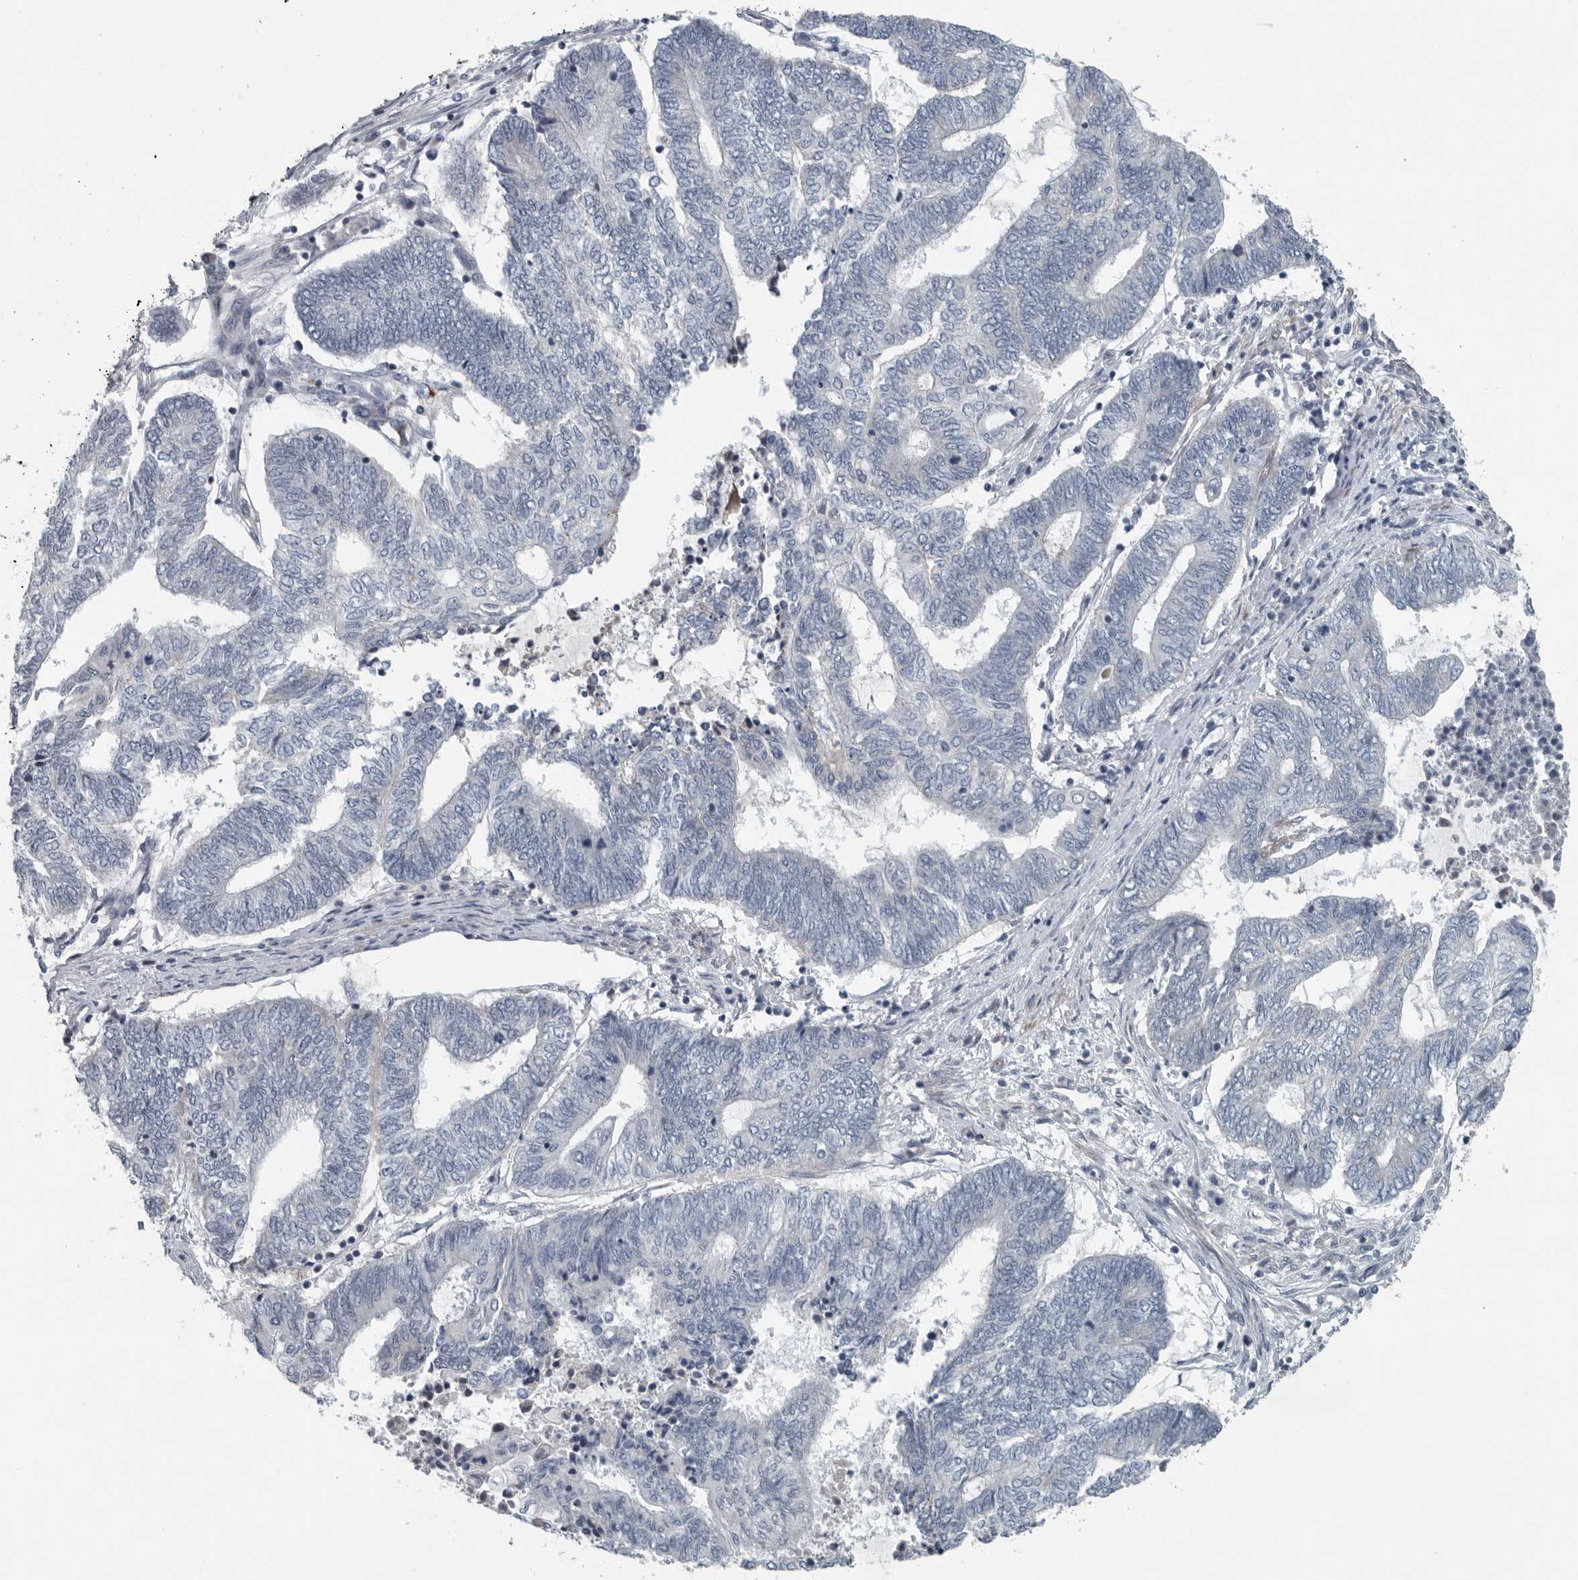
{"staining": {"intensity": "negative", "quantity": "none", "location": "none"}, "tissue": "endometrial cancer", "cell_type": "Tumor cells", "image_type": "cancer", "snomed": [{"axis": "morphology", "description": "Adenocarcinoma, NOS"}, {"axis": "topography", "description": "Uterus"}, {"axis": "topography", "description": "Endometrium"}], "caption": "The photomicrograph displays no significant positivity in tumor cells of endometrial adenocarcinoma.", "gene": "MPP3", "patient": {"sex": "female", "age": 70}}